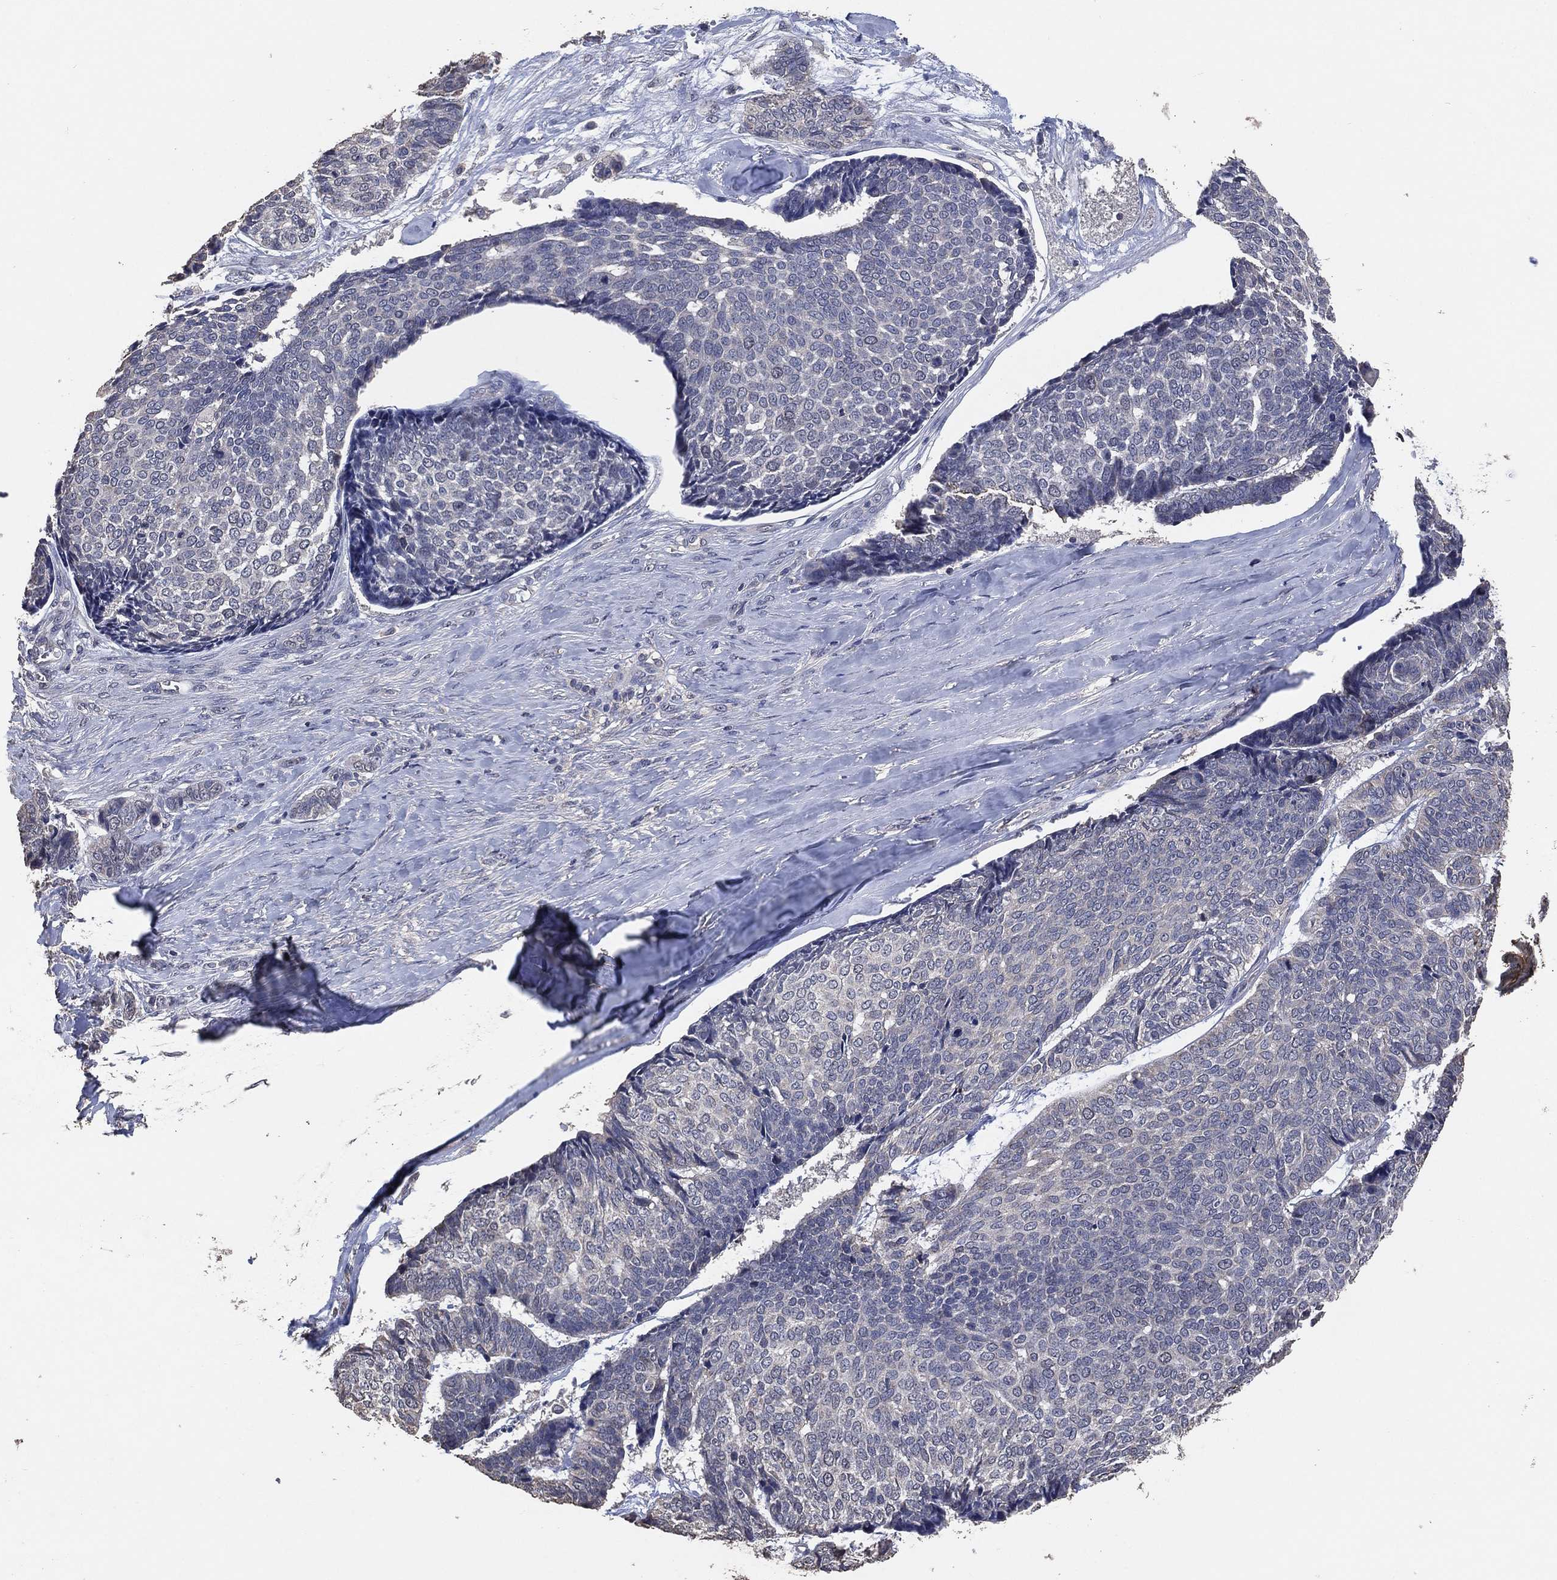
{"staining": {"intensity": "negative", "quantity": "none", "location": "none"}, "tissue": "skin cancer", "cell_type": "Tumor cells", "image_type": "cancer", "snomed": [{"axis": "morphology", "description": "Basal cell carcinoma"}, {"axis": "topography", "description": "Skin"}], "caption": "IHC of human basal cell carcinoma (skin) demonstrates no staining in tumor cells. The staining was performed using DAB to visualize the protein expression in brown, while the nuclei were stained in blue with hematoxylin (Magnification: 20x).", "gene": "KLK5", "patient": {"sex": "male", "age": 86}}